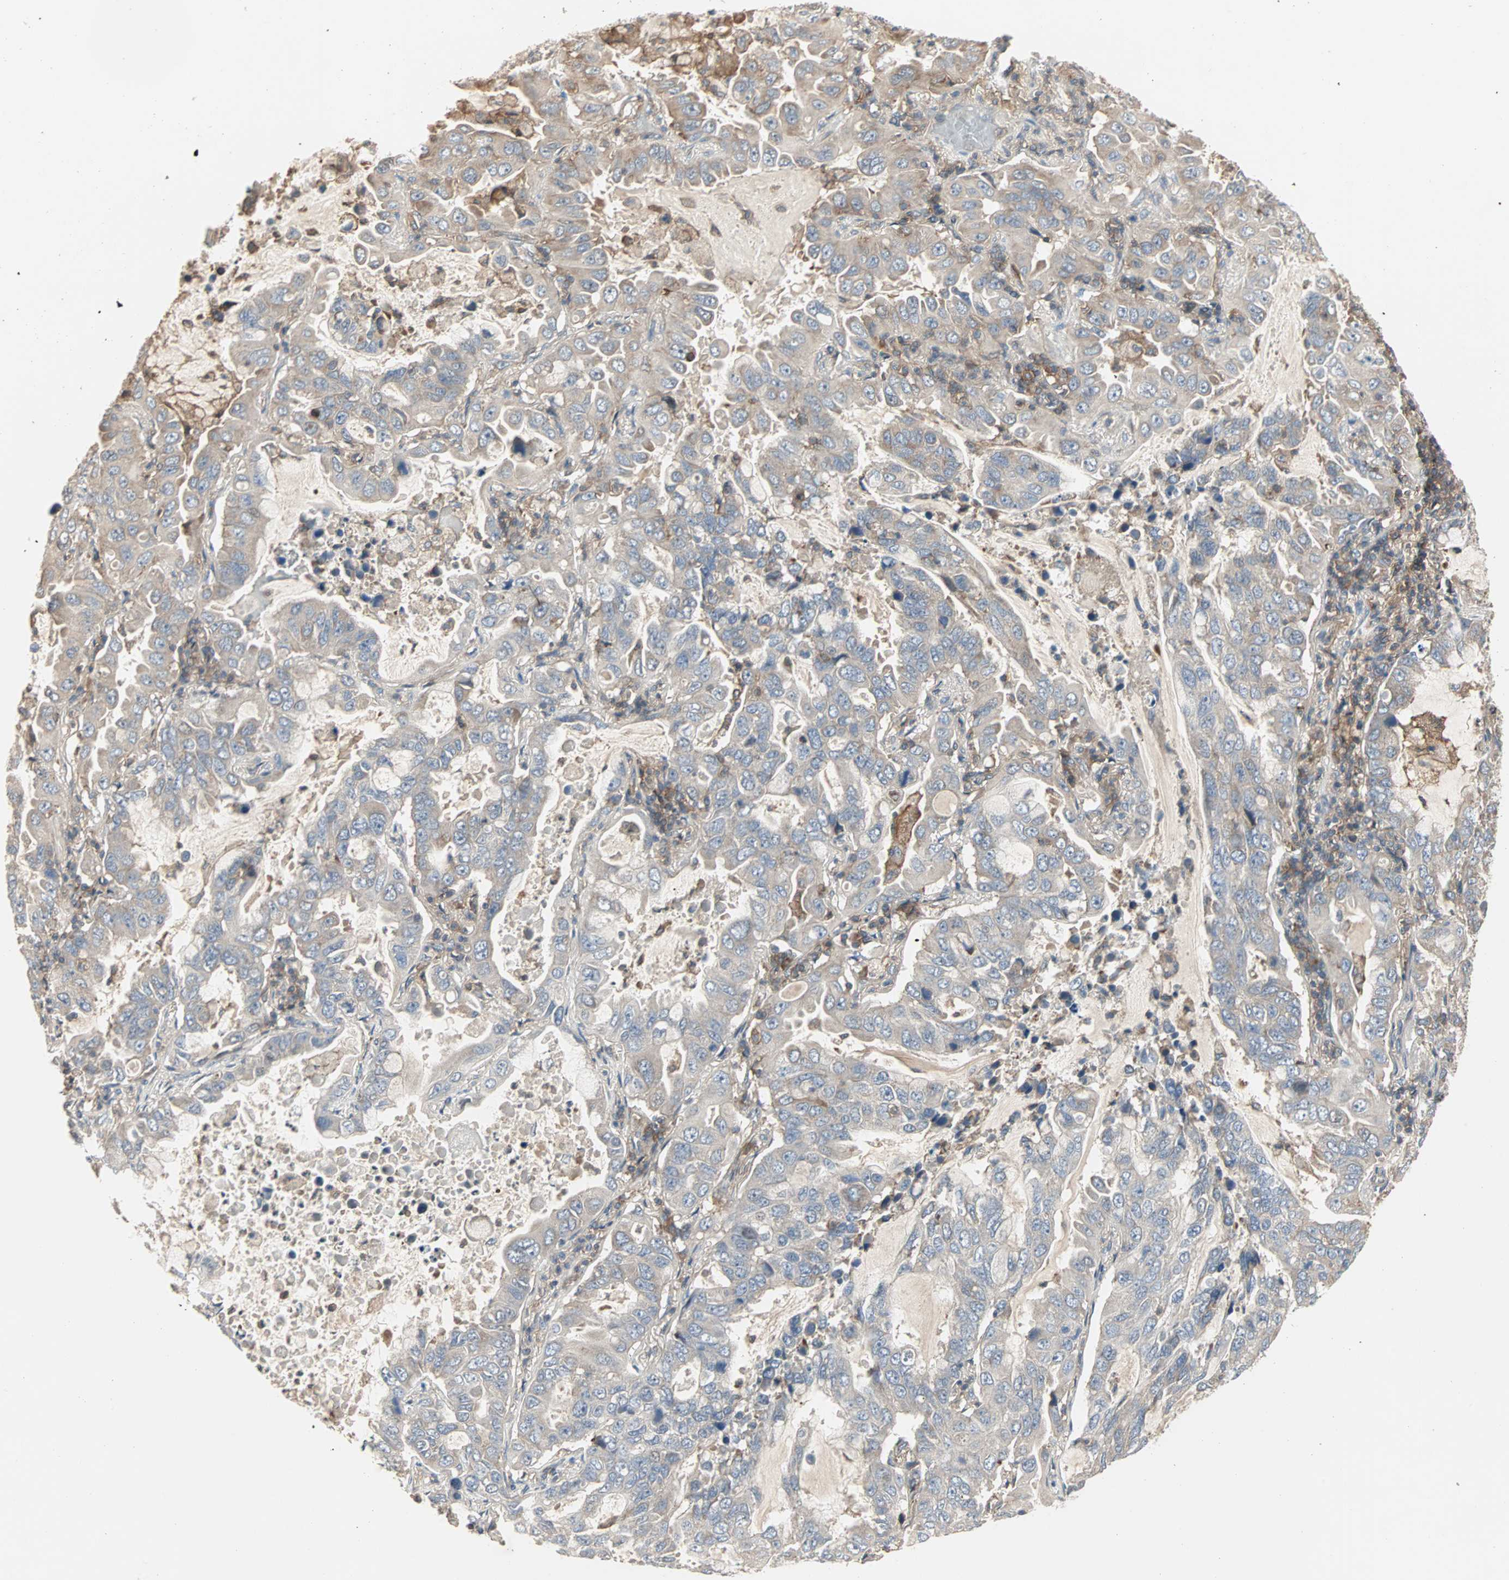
{"staining": {"intensity": "weak", "quantity": "25%-75%", "location": "cytoplasmic/membranous"}, "tissue": "lung cancer", "cell_type": "Tumor cells", "image_type": "cancer", "snomed": [{"axis": "morphology", "description": "Adenocarcinoma, NOS"}, {"axis": "topography", "description": "Lung"}], "caption": "An immunohistochemistry micrograph of tumor tissue is shown. Protein staining in brown highlights weak cytoplasmic/membranous positivity in lung cancer (adenocarcinoma) within tumor cells.", "gene": "GNAI2", "patient": {"sex": "male", "age": 64}}